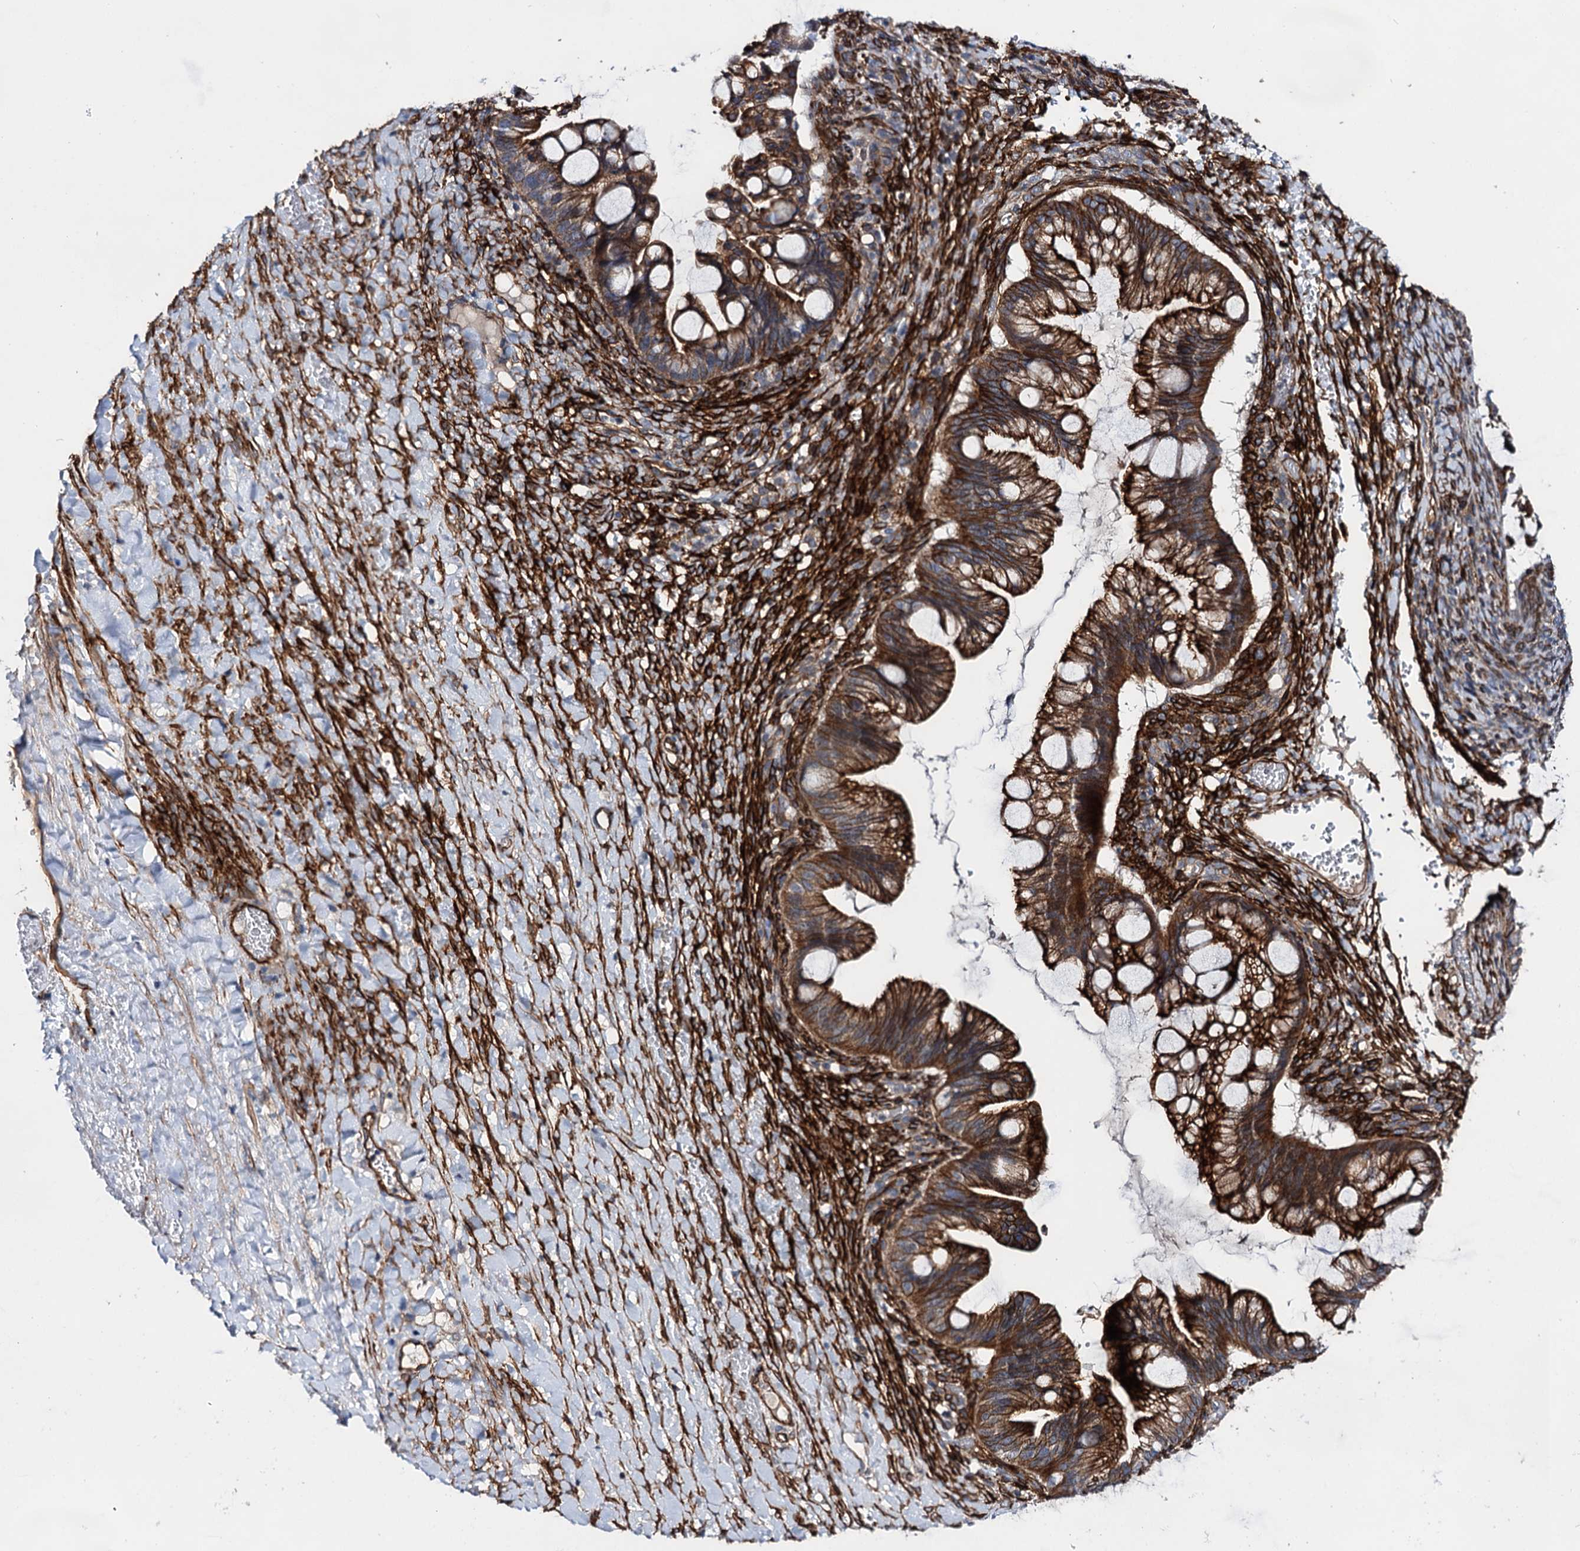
{"staining": {"intensity": "strong", "quantity": ">75%", "location": "cytoplasmic/membranous"}, "tissue": "ovarian cancer", "cell_type": "Tumor cells", "image_type": "cancer", "snomed": [{"axis": "morphology", "description": "Cystadenocarcinoma, mucinous, NOS"}, {"axis": "topography", "description": "Ovary"}], "caption": "This image displays IHC staining of ovarian mucinous cystadenocarcinoma, with high strong cytoplasmic/membranous expression in about >75% of tumor cells.", "gene": "ABLIM1", "patient": {"sex": "female", "age": 73}}